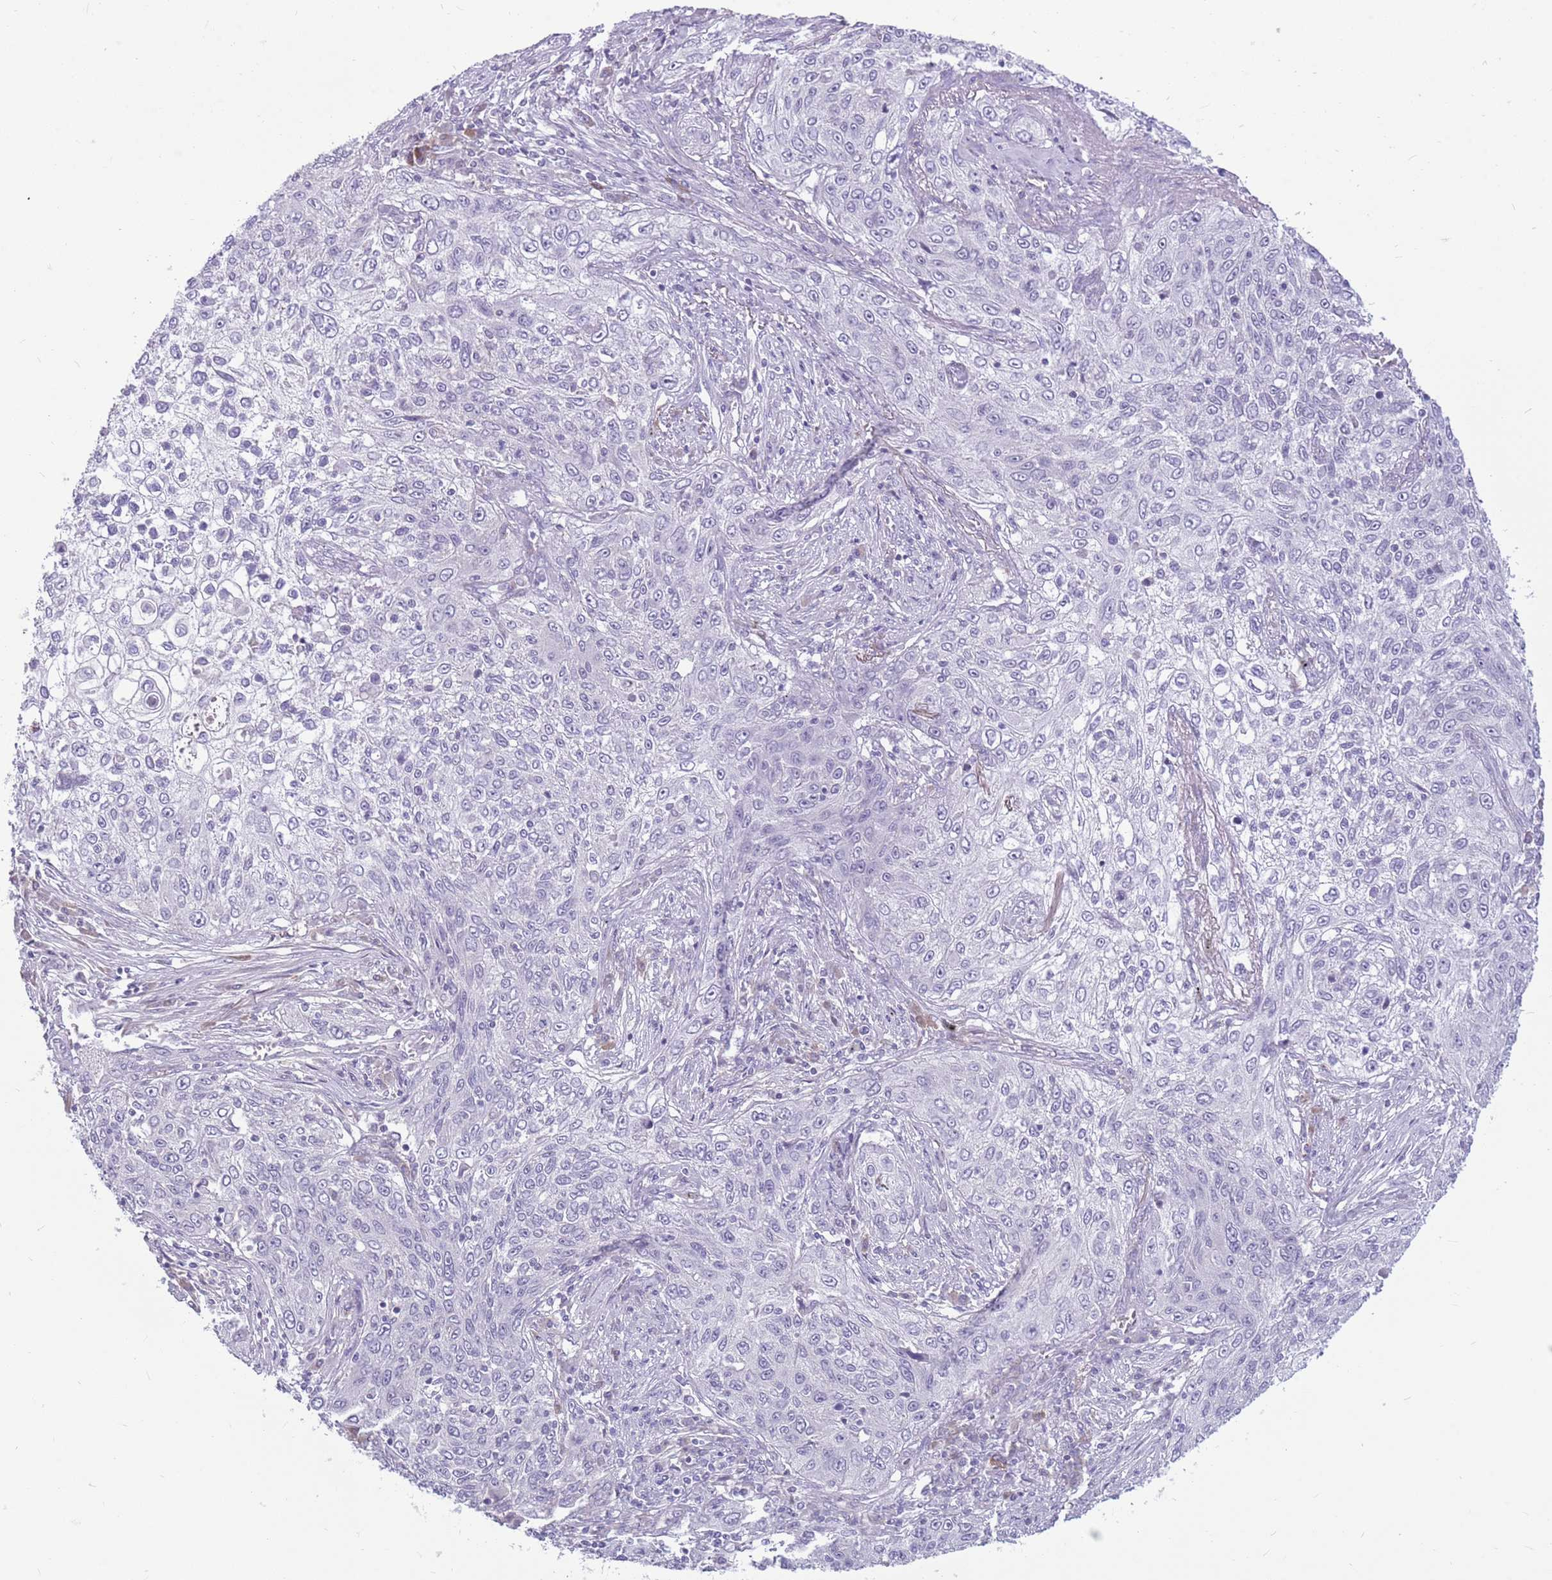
{"staining": {"intensity": "negative", "quantity": "none", "location": "none"}, "tissue": "lung cancer", "cell_type": "Tumor cells", "image_type": "cancer", "snomed": [{"axis": "morphology", "description": "Squamous cell carcinoma, NOS"}, {"axis": "topography", "description": "Lung"}], "caption": "Immunohistochemistry (IHC) photomicrograph of human lung cancer (squamous cell carcinoma) stained for a protein (brown), which exhibits no staining in tumor cells.", "gene": "ZNF425", "patient": {"sex": "female", "age": 69}}